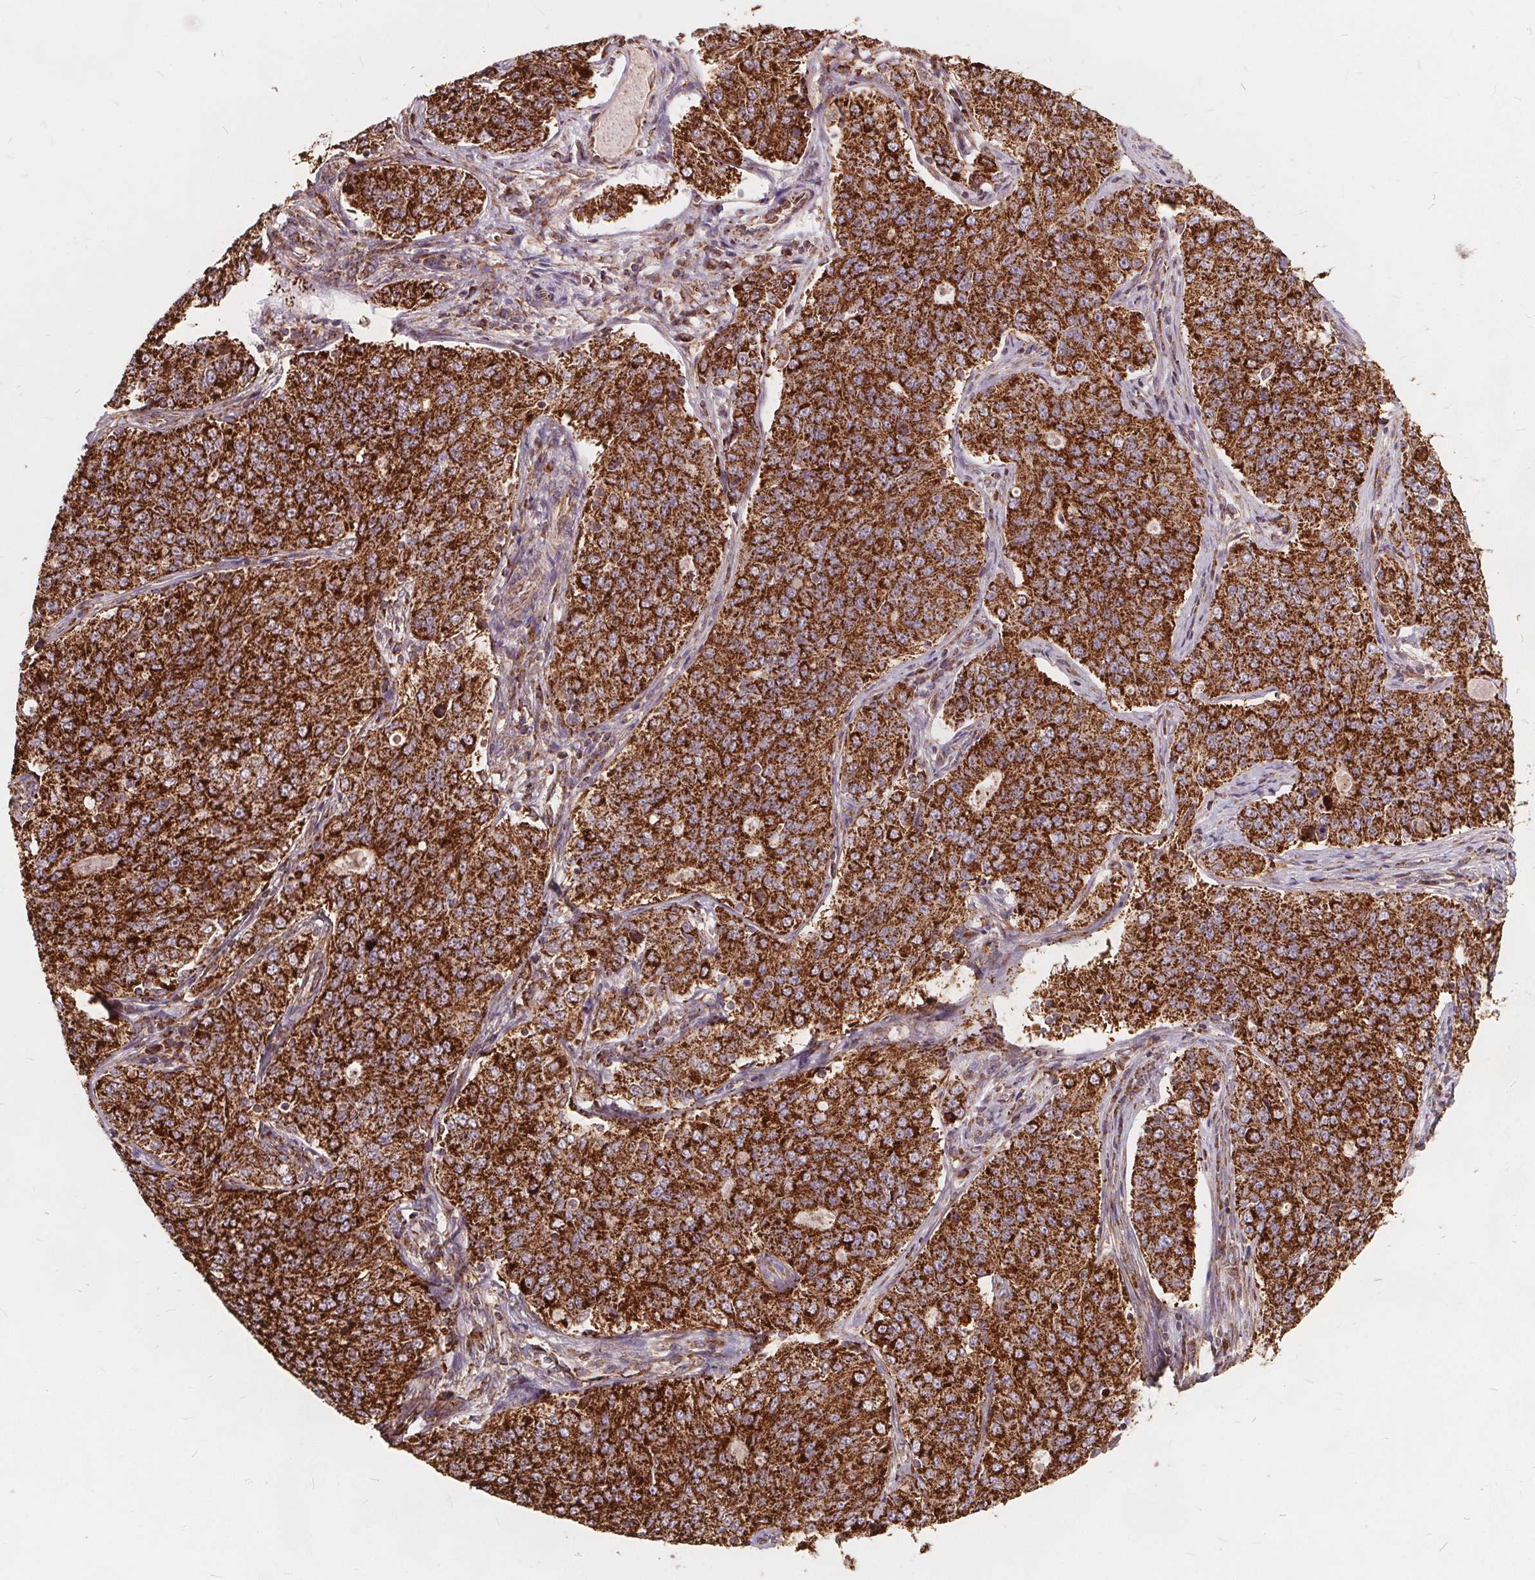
{"staining": {"intensity": "strong", "quantity": ">75%", "location": "cytoplasmic/membranous"}, "tissue": "endometrial cancer", "cell_type": "Tumor cells", "image_type": "cancer", "snomed": [{"axis": "morphology", "description": "Adenocarcinoma, NOS"}, {"axis": "topography", "description": "Endometrium"}], "caption": "A brown stain labels strong cytoplasmic/membranous staining of a protein in human endometrial cancer (adenocarcinoma) tumor cells. The protein is stained brown, and the nuclei are stained in blue (DAB (3,3'-diaminobenzidine) IHC with brightfield microscopy, high magnification).", "gene": "PLSCR3", "patient": {"sex": "female", "age": 43}}